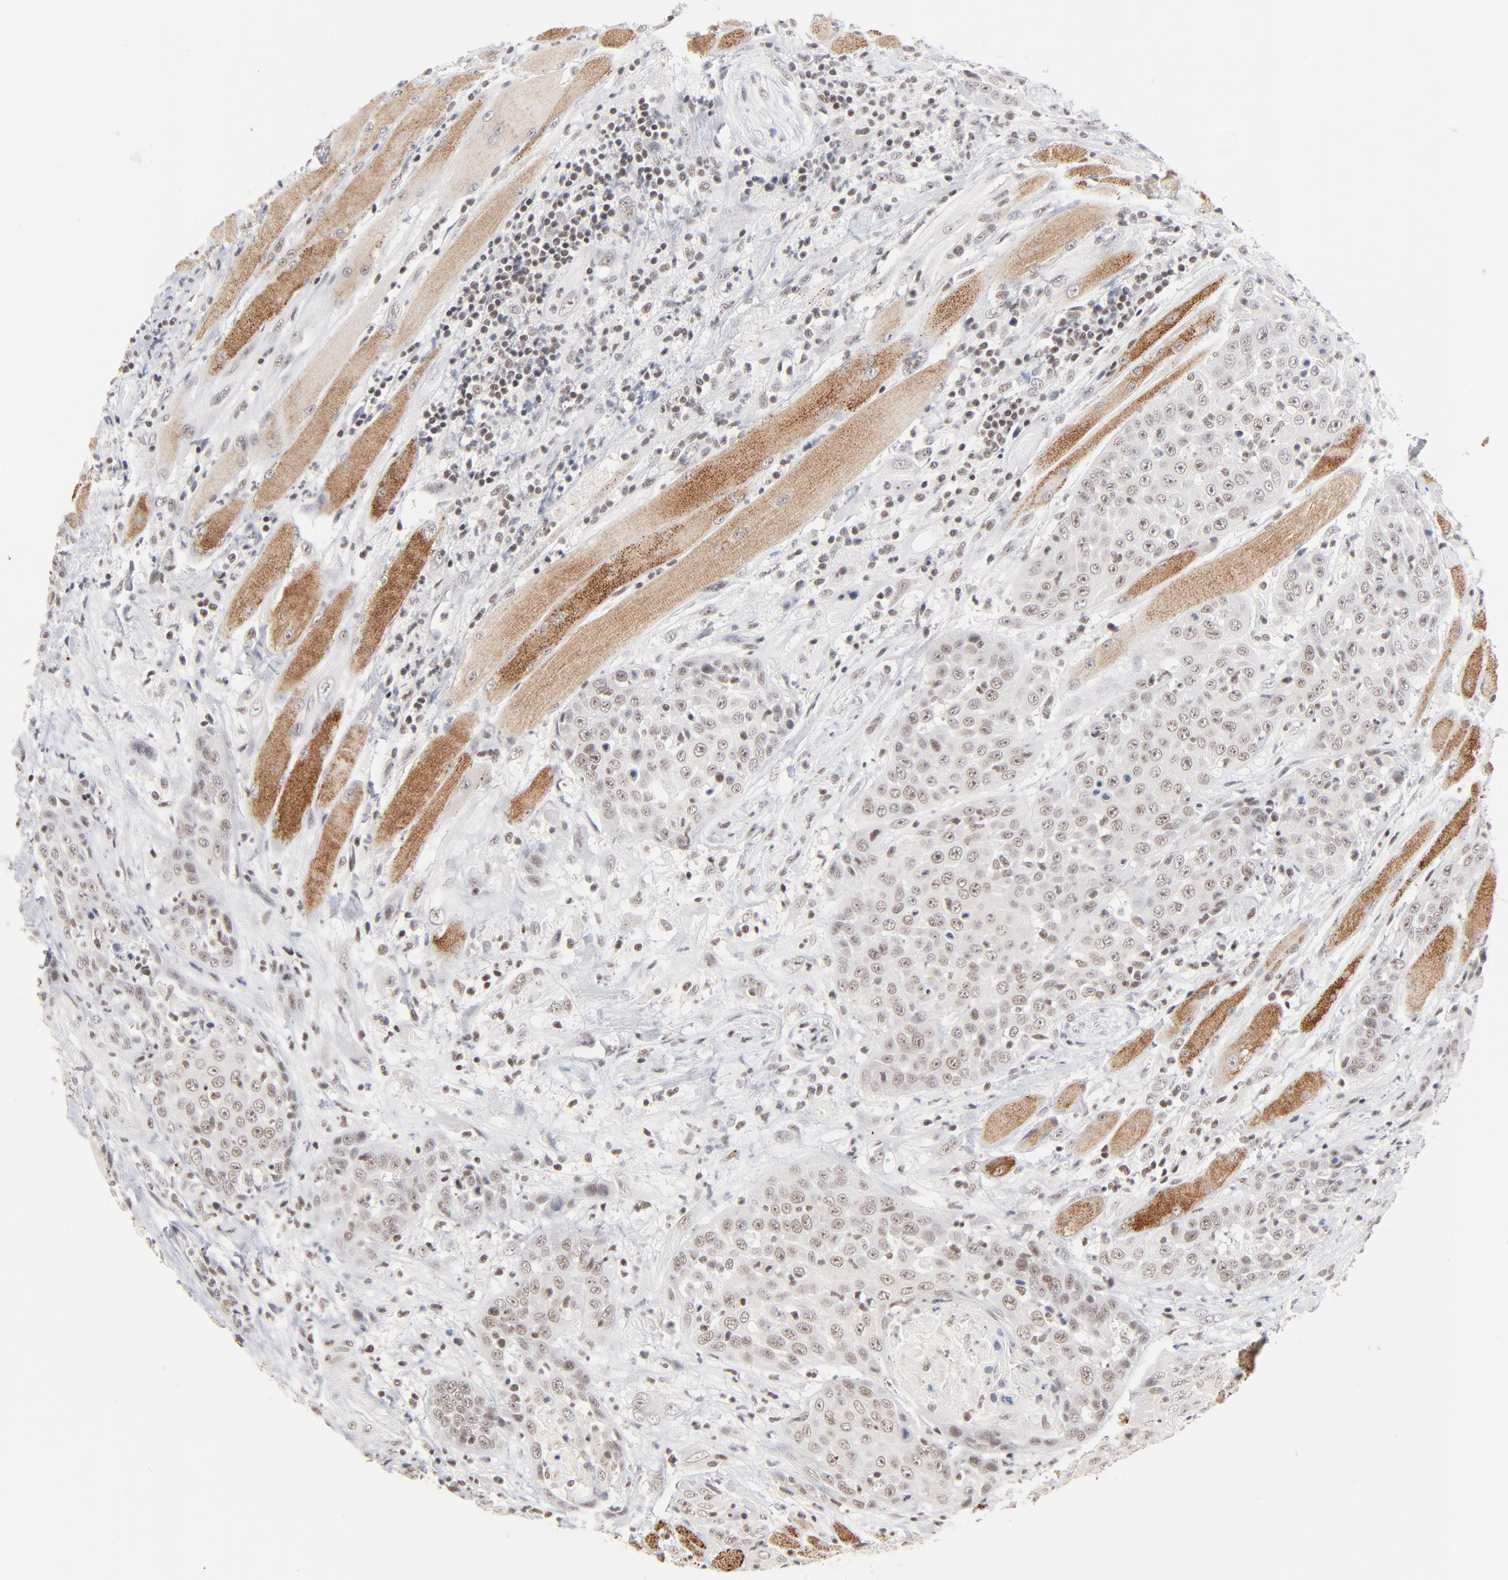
{"staining": {"intensity": "weak", "quantity": "25%-75%", "location": "nuclear"}, "tissue": "head and neck cancer", "cell_type": "Tumor cells", "image_type": "cancer", "snomed": [{"axis": "morphology", "description": "Squamous cell carcinoma, NOS"}, {"axis": "topography", "description": "Head-Neck"}], "caption": "Head and neck cancer was stained to show a protein in brown. There is low levels of weak nuclear expression in about 25%-75% of tumor cells.", "gene": "ZNF143", "patient": {"sex": "female", "age": 84}}